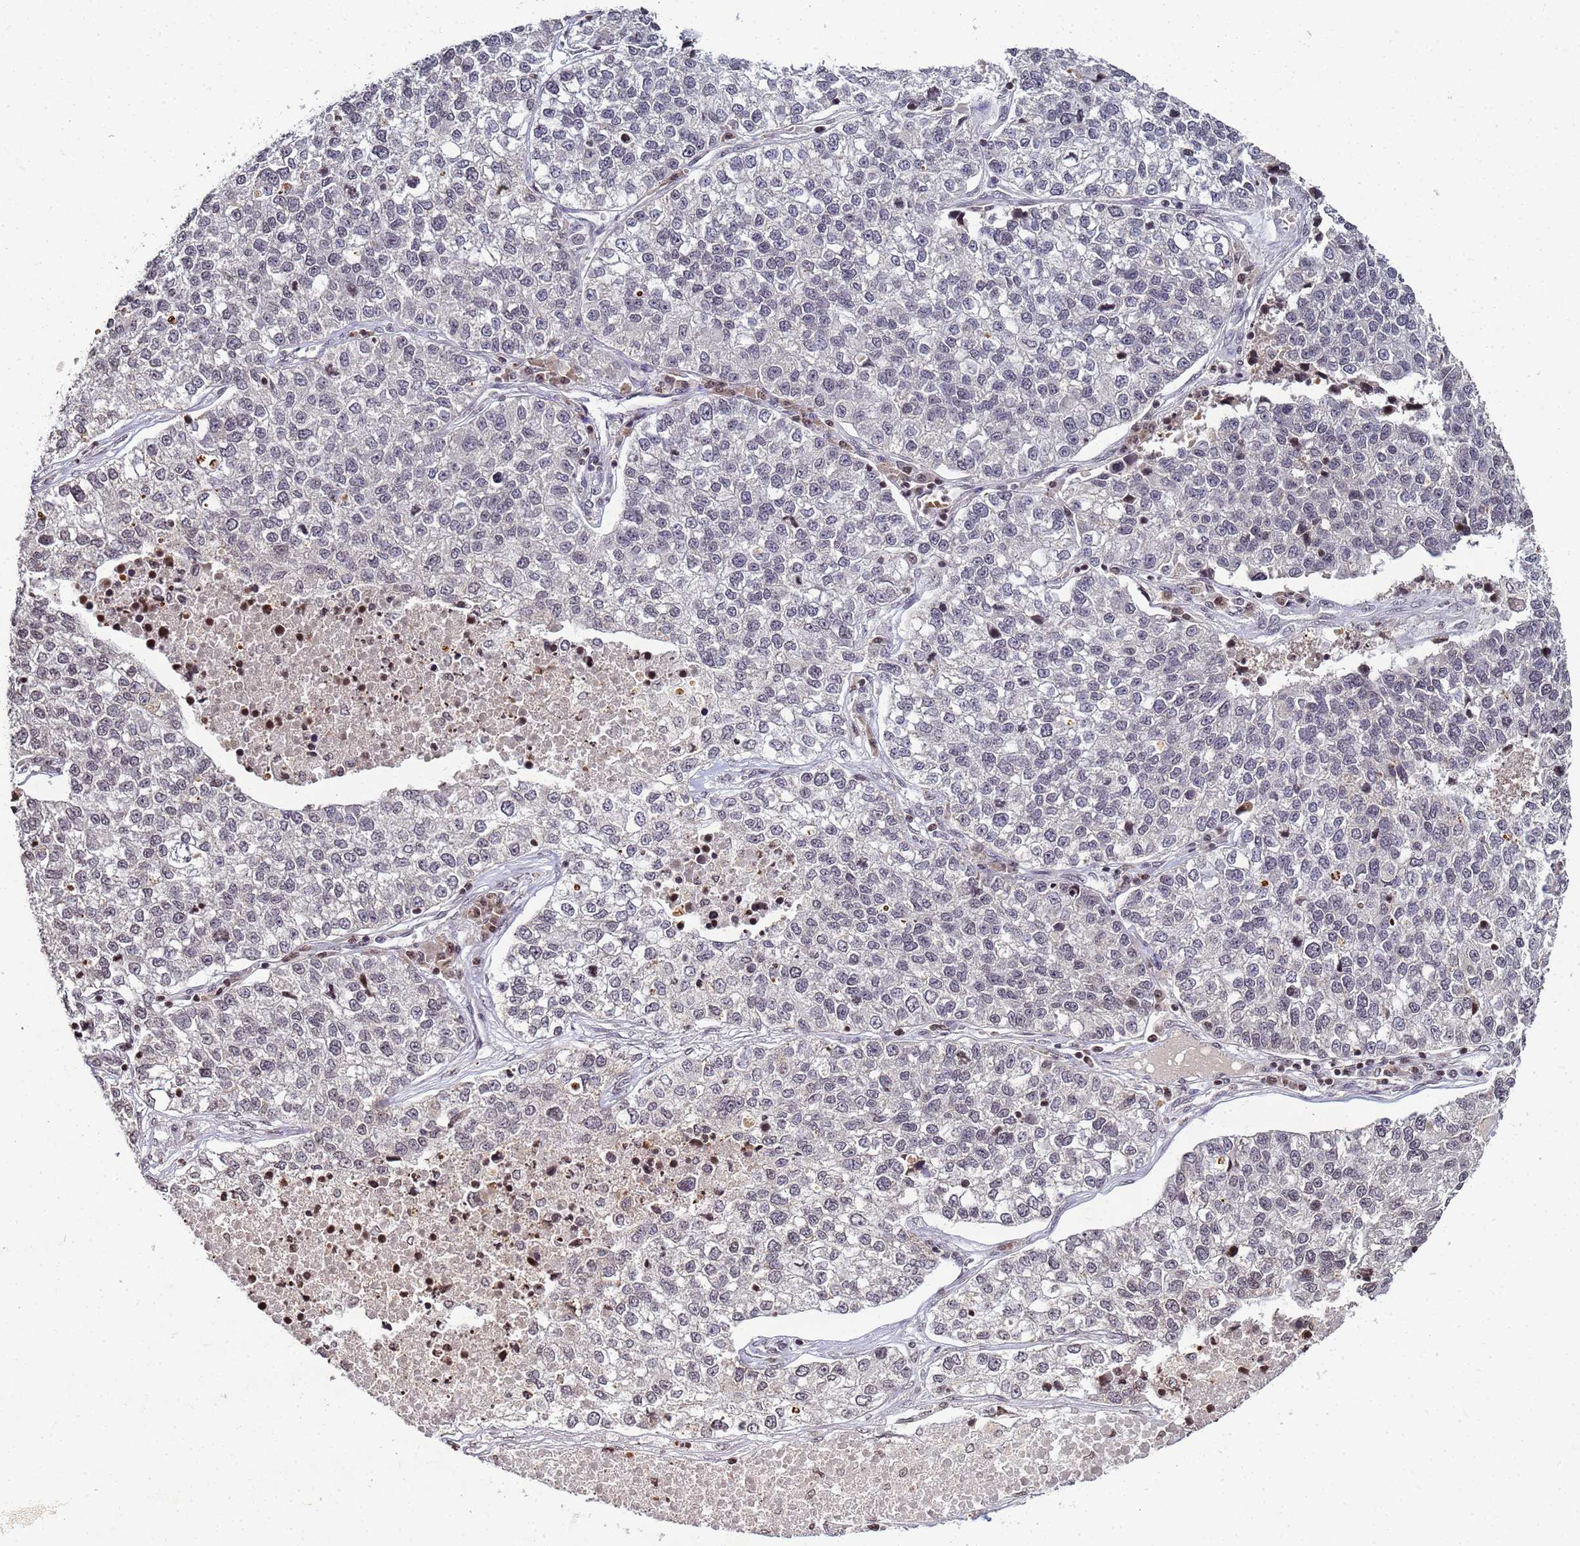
{"staining": {"intensity": "negative", "quantity": "none", "location": "none"}, "tissue": "lung cancer", "cell_type": "Tumor cells", "image_type": "cancer", "snomed": [{"axis": "morphology", "description": "Adenocarcinoma, NOS"}, {"axis": "topography", "description": "Lung"}], "caption": "There is no significant staining in tumor cells of lung adenocarcinoma.", "gene": "FZD4", "patient": {"sex": "male", "age": 49}}